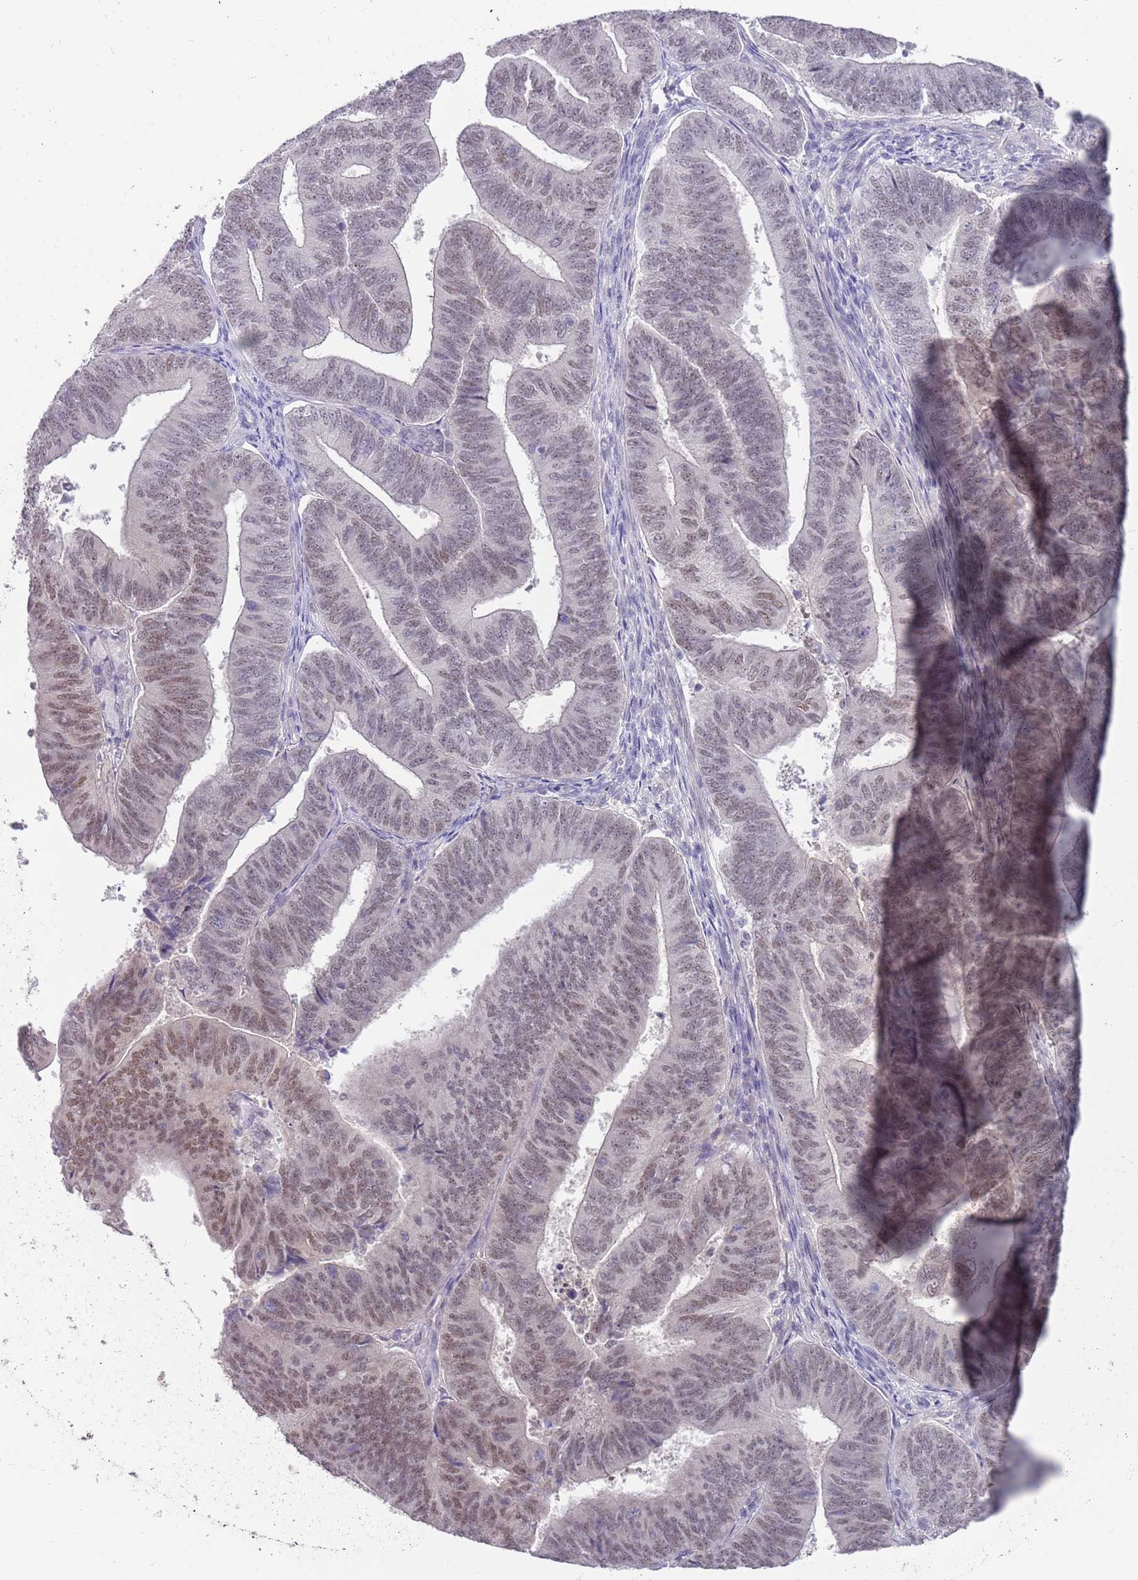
{"staining": {"intensity": "moderate", "quantity": "<25%", "location": "nuclear"}, "tissue": "endometrial cancer", "cell_type": "Tumor cells", "image_type": "cancer", "snomed": [{"axis": "morphology", "description": "Adenocarcinoma, NOS"}, {"axis": "topography", "description": "Endometrium"}], "caption": "A histopathology image showing moderate nuclear staining in about <25% of tumor cells in endometrial adenocarcinoma, as visualized by brown immunohistochemical staining.", "gene": "SEPHS2", "patient": {"sex": "female", "age": 70}}